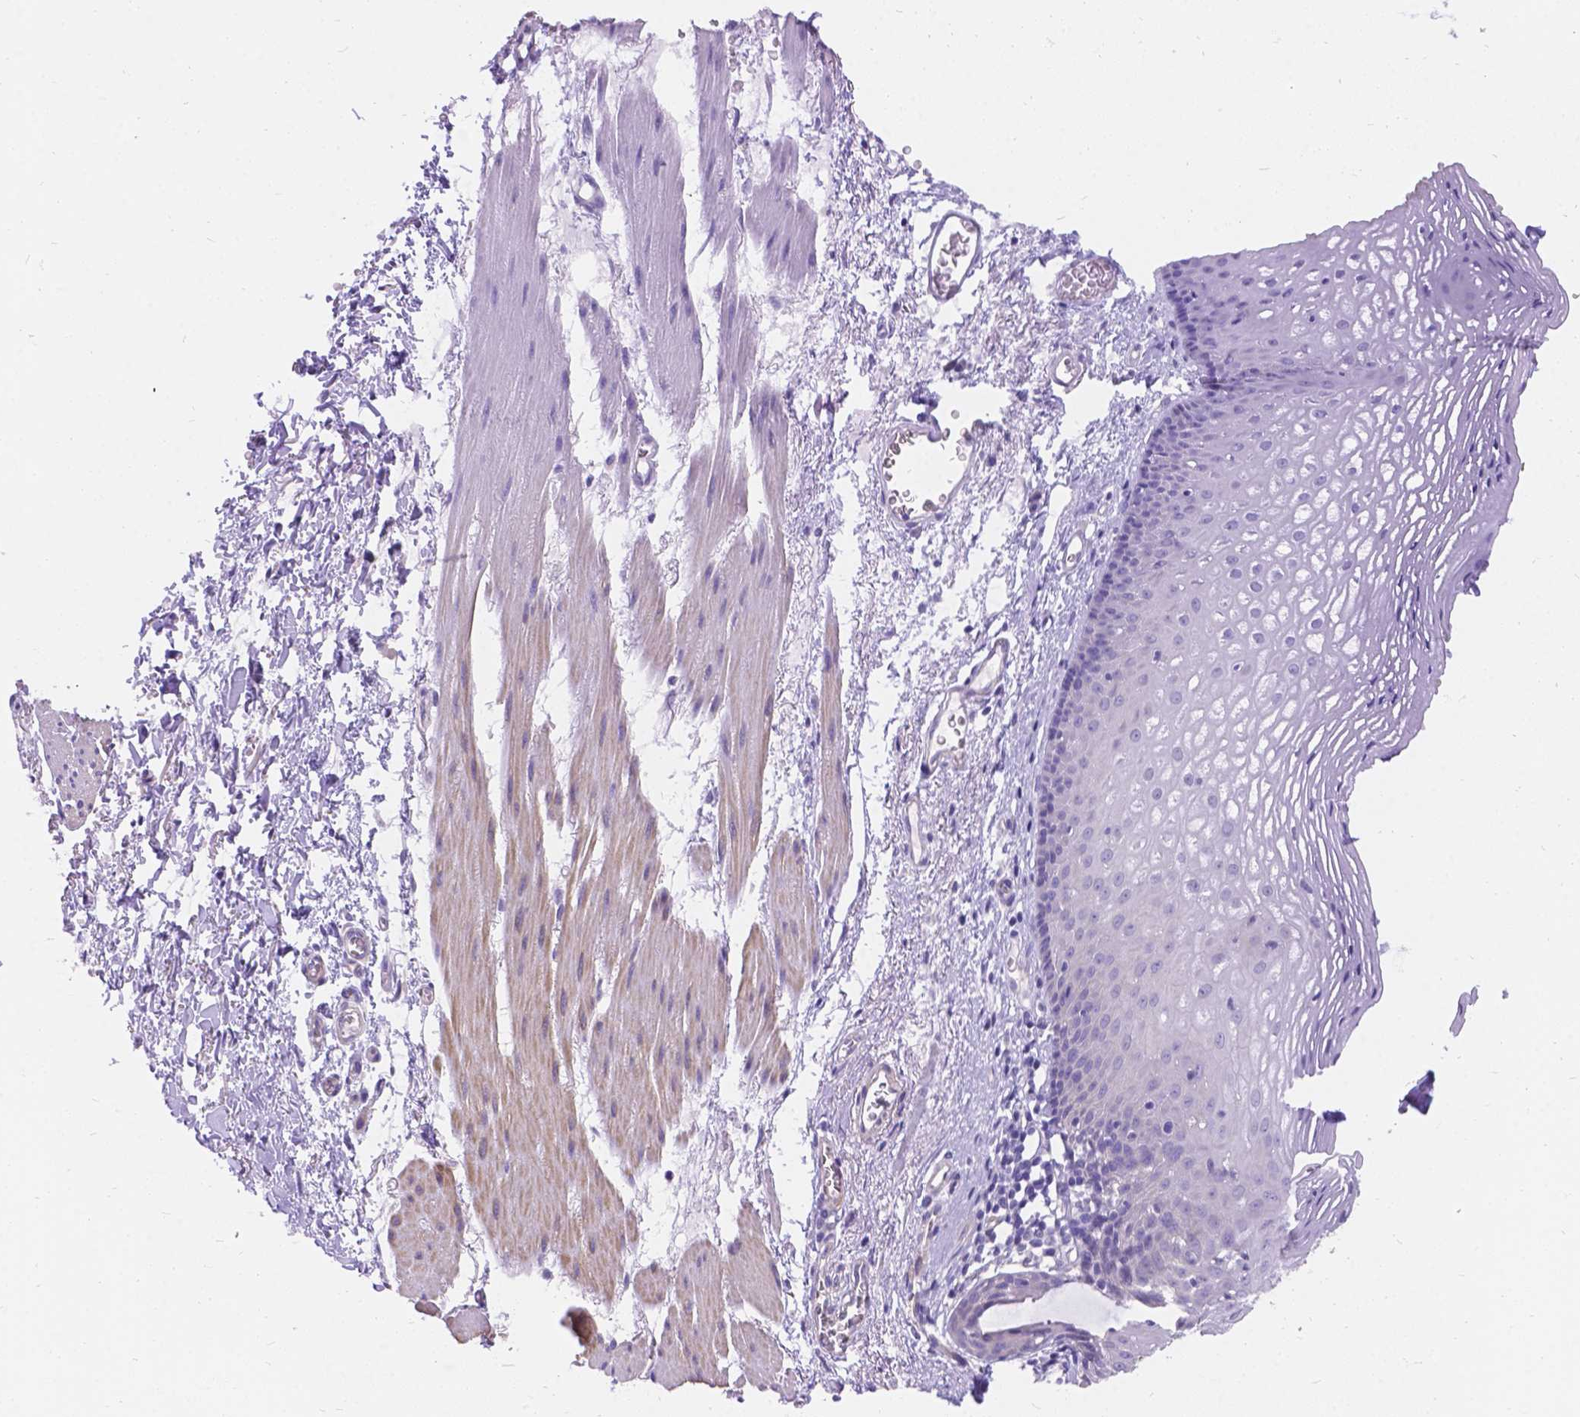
{"staining": {"intensity": "negative", "quantity": "none", "location": "none"}, "tissue": "esophagus", "cell_type": "Squamous epithelial cells", "image_type": "normal", "snomed": [{"axis": "morphology", "description": "Normal tissue, NOS"}, {"axis": "topography", "description": "Esophagus"}], "caption": "The immunohistochemistry micrograph has no significant staining in squamous epithelial cells of esophagus. Brightfield microscopy of IHC stained with DAB (brown) and hematoxylin (blue), captured at high magnification.", "gene": "PALS1", "patient": {"sex": "male", "age": 76}}